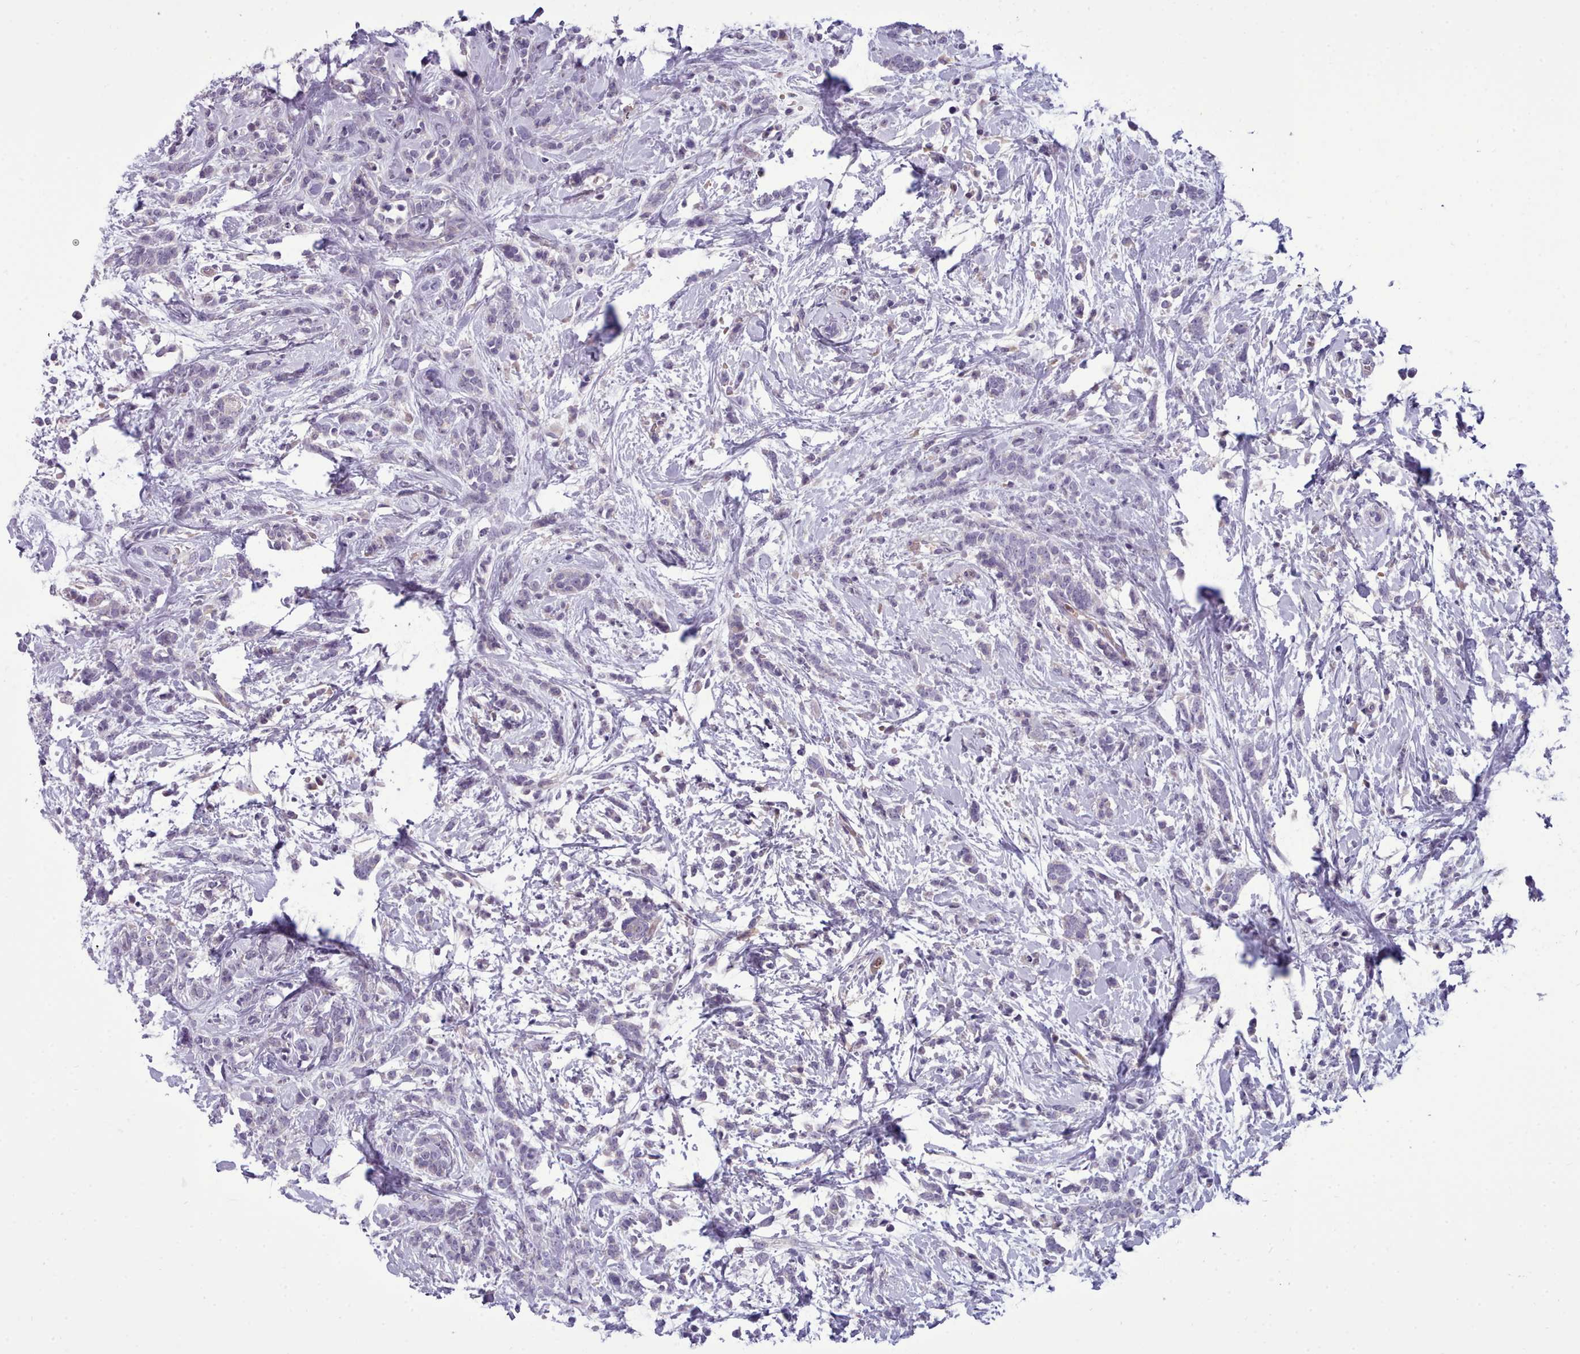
{"staining": {"intensity": "negative", "quantity": "none", "location": "none"}, "tissue": "breast cancer", "cell_type": "Tumor cells", "image_type": "cancer", "snomed": [{"axis": "morphology", "description": "Lobular carcinoma"}, {"axis": "topography", "description": "Breast"}], "caption": "The image exhibits no staining of tumor cells in lobular carcinoma (breast). (Brightfield microscopy of DAB (3,3'-diaminobenzidine) immunohistochemistry (IHC) at high magnification).", "gene": "KCTD16", "patient": {"sex": "female", "age": 58}}